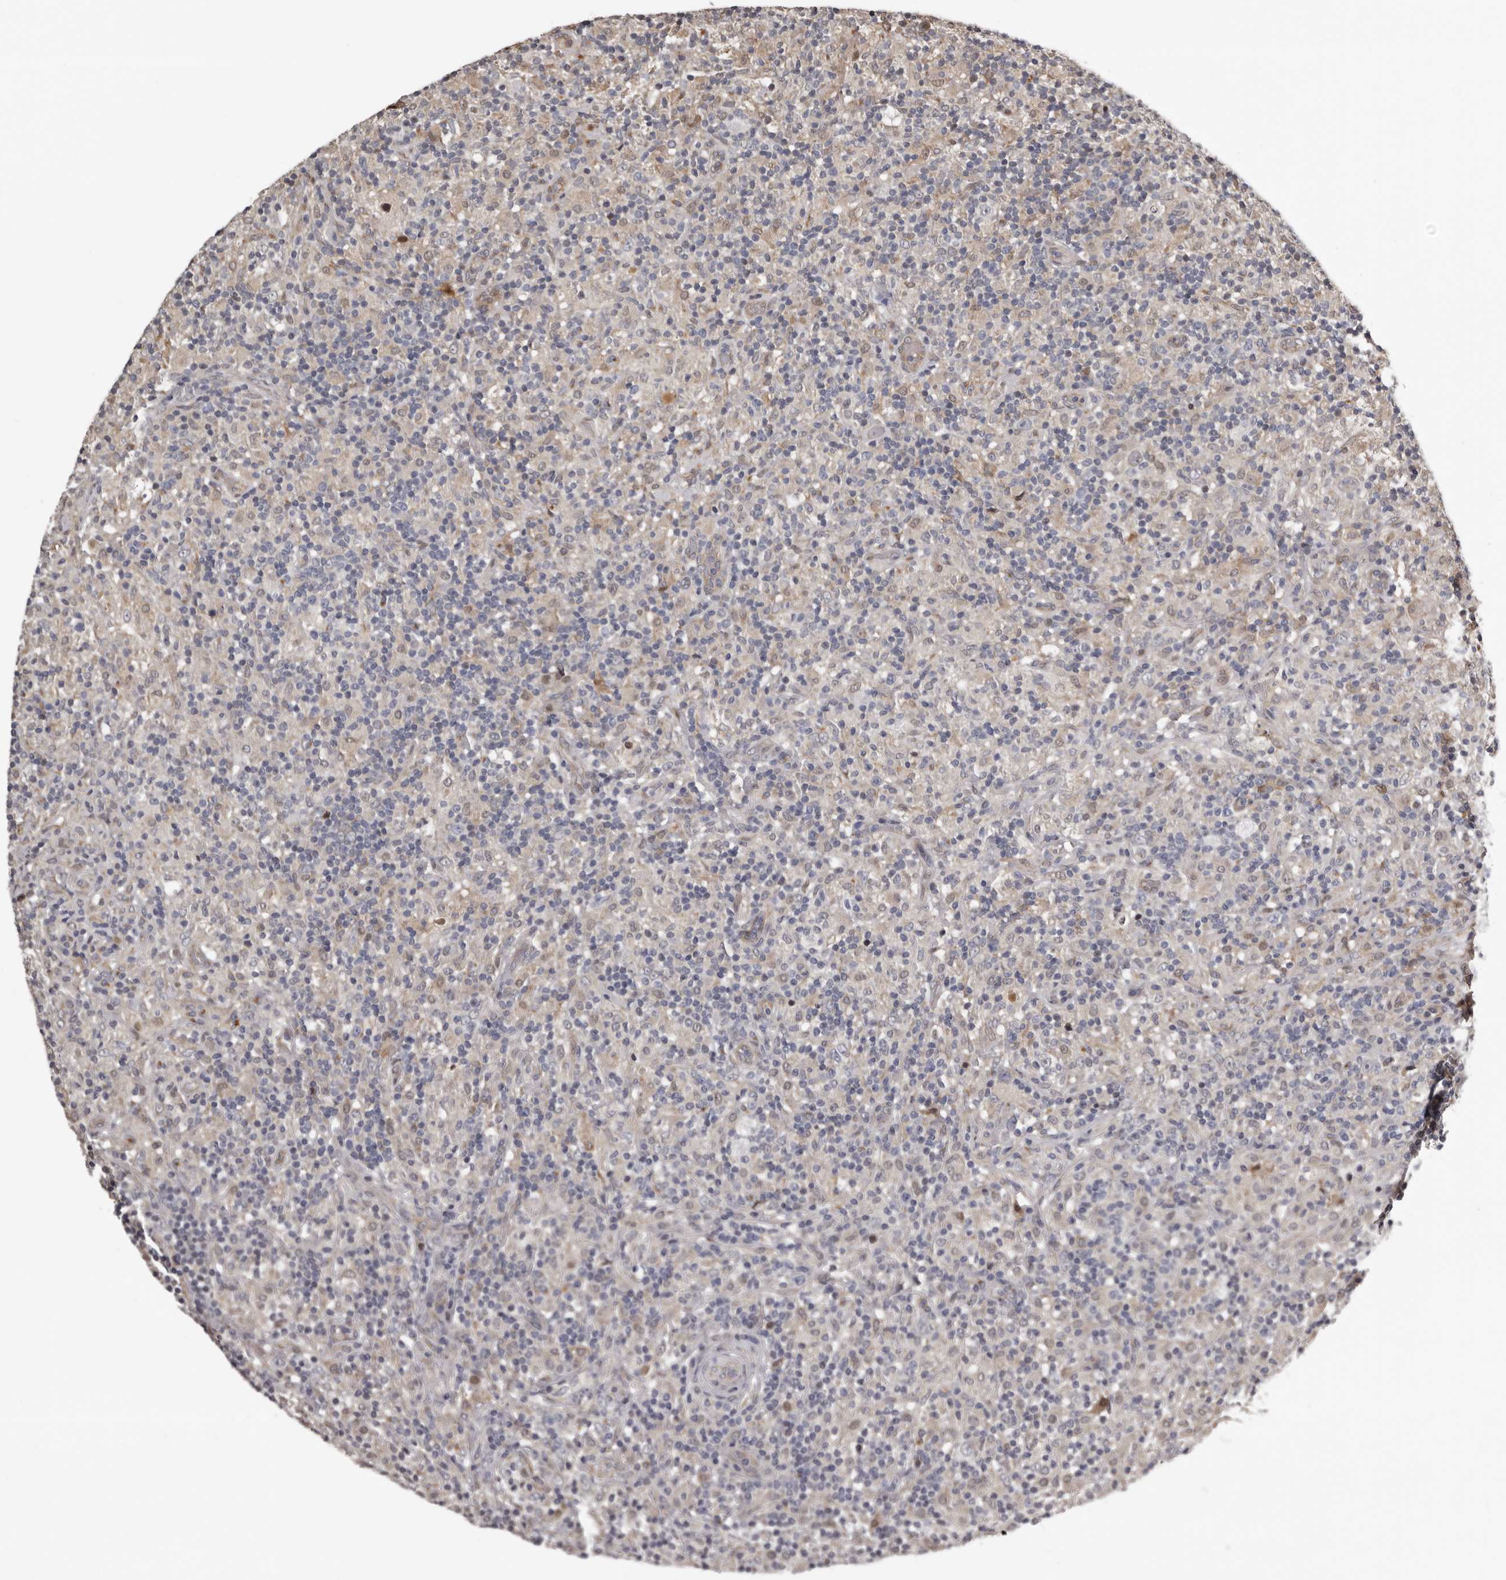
{"staining": {"intensity": "negative", "quantity": "none", "location": "none"}, "tissue": "lymphoma", "cell_type": "Tumor cells", "image_type": "cancer", "snomed": [{"axis": "morphology", "description": "Hodgkin's disease, NOS"}, {"axis": "topography", "description": "Lymph node"}], "caption": "Immunohistochemistry (IHC) micrograph of neoplastic tissue: Hodgkin's disease stained with DAB demonstrates no significant protein positivity in tumor cells.", "gene": "SERTAD4", "patient": {"sex": "male", "age": 70}}